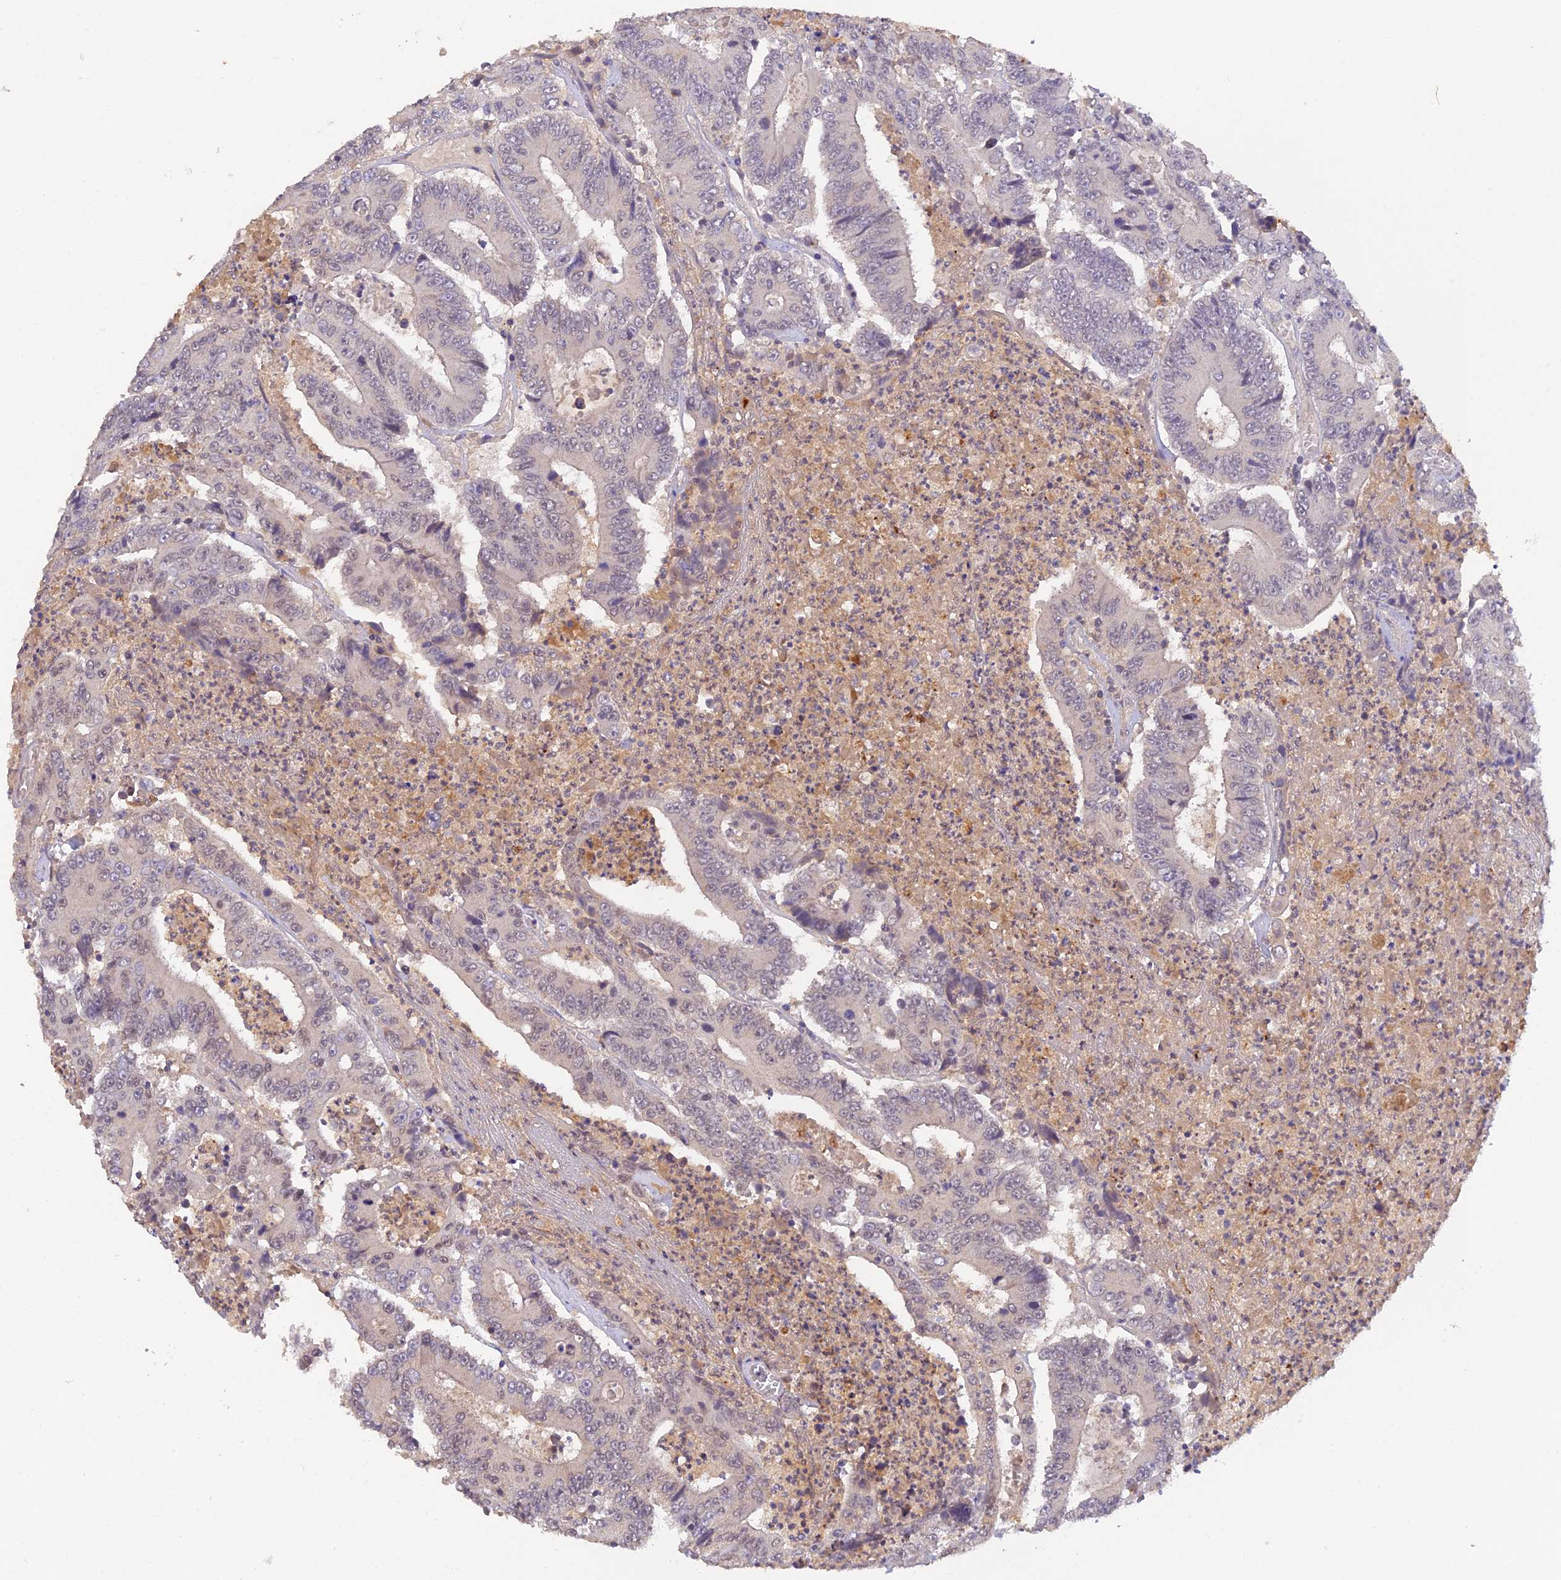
{"staining": {"intensity": "weak", "quantity": "<25%", "location": "nuclear"}, "tissue": "colorectal cancer", "cell_type": "Tumor cells", "image_type": "cancer", "snomed": [{"axis": "morphology", "description": "Adenocarcinoma, NOS"}, {"axis": "topography", "description": "Colon"}], "caption": "Adenocarcinoma (colorectal) was stained to show a protein in brown. There is no significant expression in tumor cells. (Stains: DAB (3,3'-diaminobenzidine) immunohistochemistry (IHC) with hematoxylin counter stain, Microscopy: brightfield microscopy at high magnification).", "gene": "ZNF436", "patient": {"sex": "male", "age": 83}}